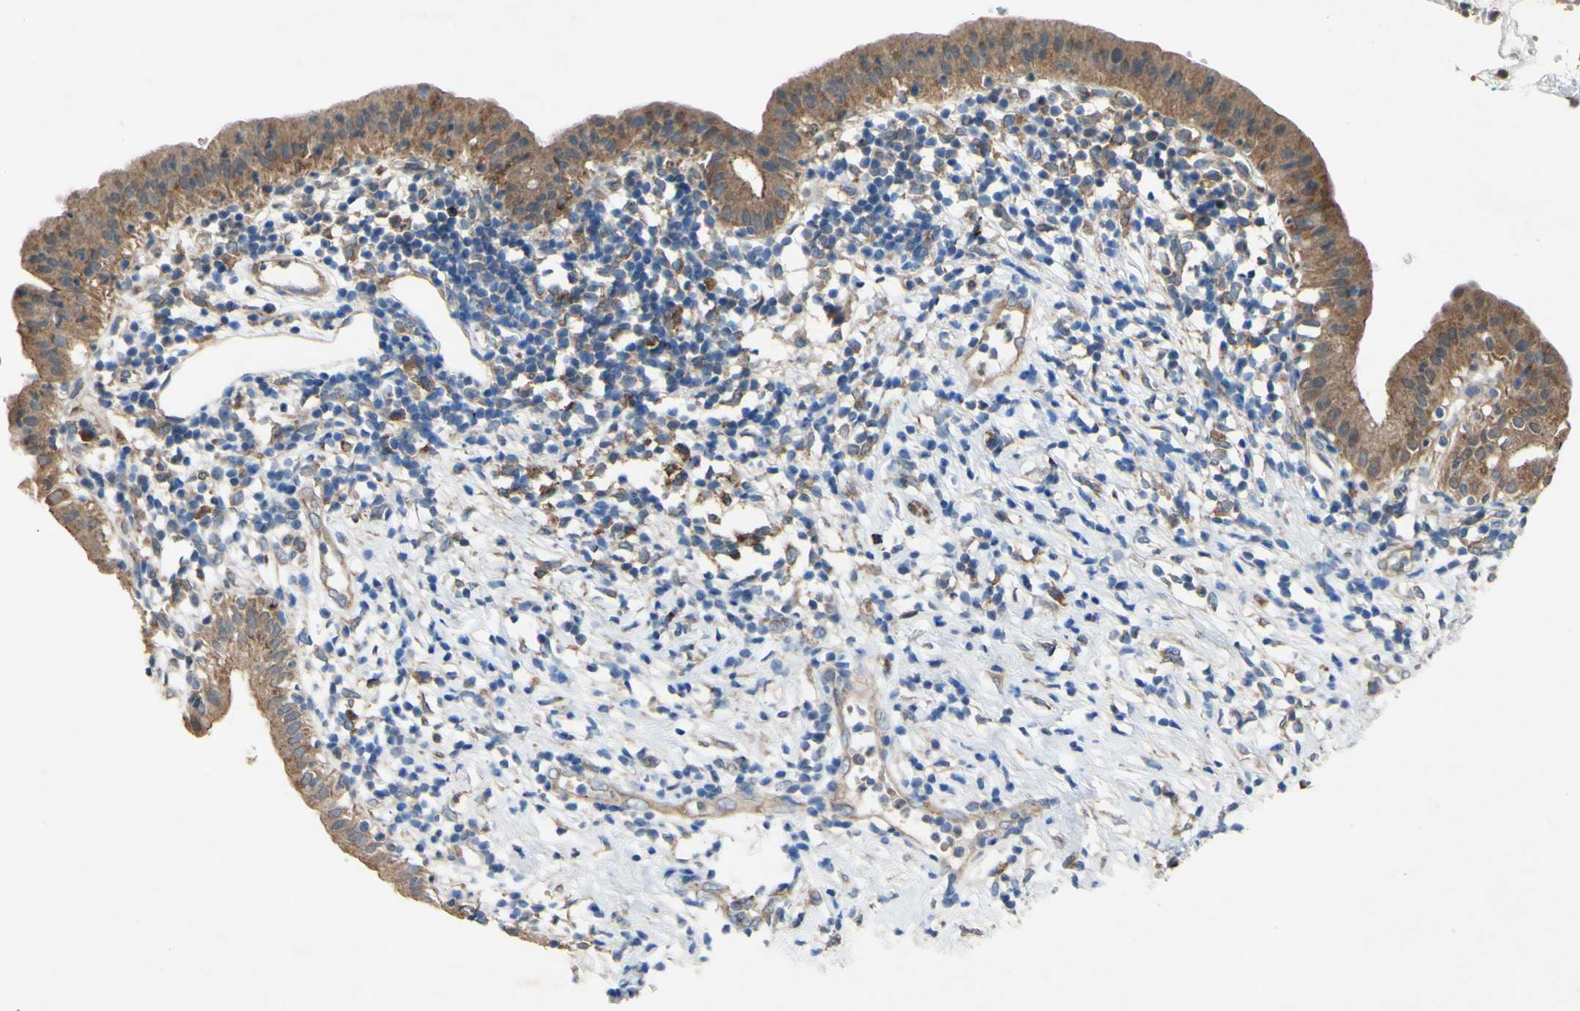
{"staining": {"intensity": "moderate", "quantity": ">75%", "location": "cytoplasmic/membranous"}, "tissue": "pancreatic cancer", "cell_type": "Tumor cells", "image_type": "cancer", "snomed": [{"axis": "morphology", "description": "Adenocarcinoma, NOS"}, {"axis": "morphology", "description": "Adenocarcinoma, metastatic, NOS"}, {"axis": "topography", "description": "Lymph node"}, {"axis": "topography", "description": "Pancreas"}, {"axis": "topography", "description": "Duodenum"}], "caption": "Immunohistochemical staining of human pancreatic cancer displays moderate cytoplasmic/membranous protein expression in approximately >75% of tumor cells. The staining was performed using DAB (3,3'-diaminobenzidine) to visualize the protein expression in brown, while the nuclei were stained in blue with hematoxylin (Magnification: 20x).", "gene": "PDGFB", "patient": {"sex": "female", "age": 64}}